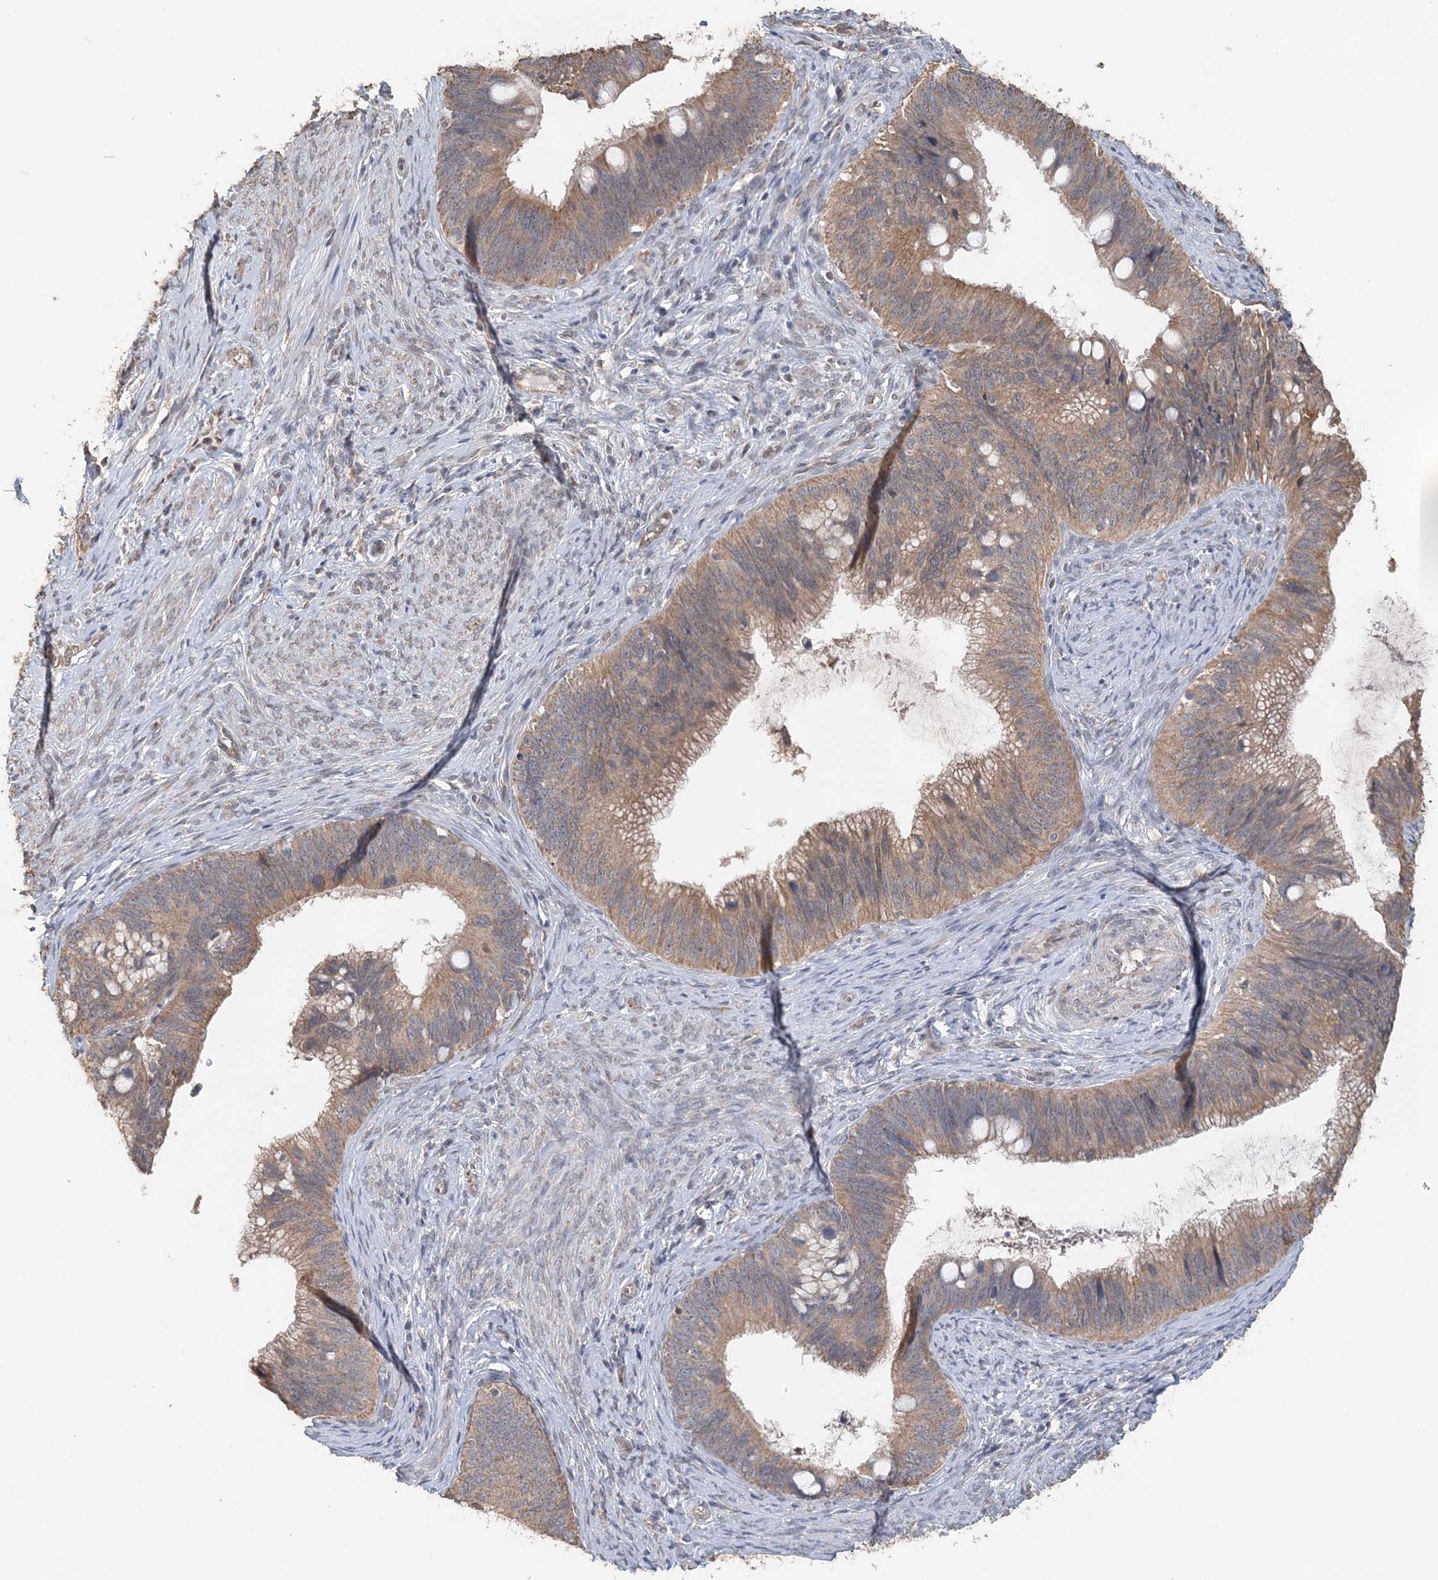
{"staining": {"intensity": "moderate", "quantity": ">75%", "location": "cytoplasmic/membranous"}, "tissue": "cervical cancer", "cell_type": "Tumor cells", "image_type": "cancer", "snomed": [{"axis": "morphology", "description": "Adenocarcinoma, NOS"}, {"axis": "topography", "description": "Cervix"}], "caption": "Human adenocarcinoma (cervical) stained for a protein (brown) reveals moderate cytoplasmic/membranous positive expression in about >75% of tumor cells.", "gene": "FBXO38", "patient": {"sex": "female", "age": 42}}